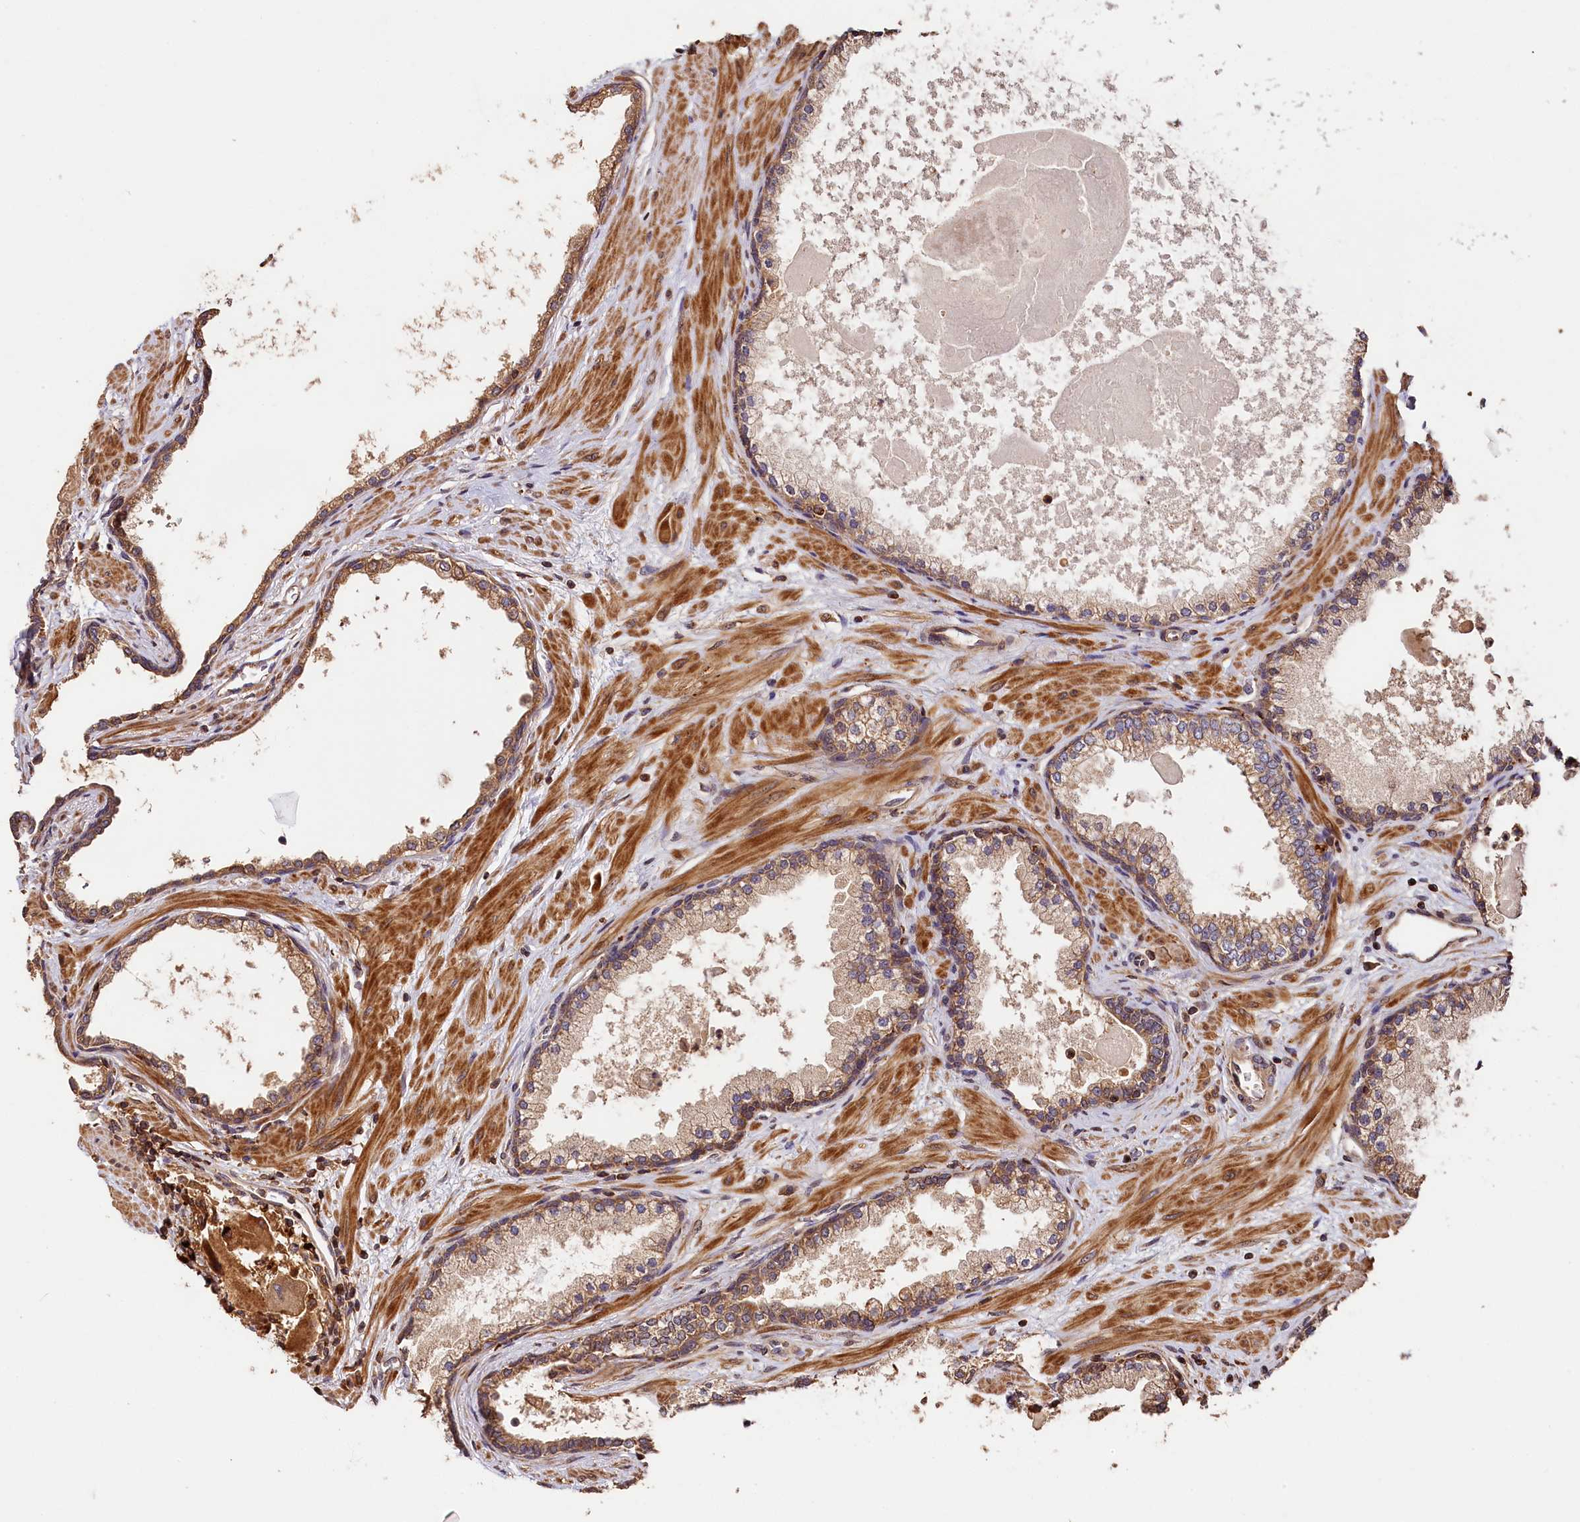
{"staining": {"intensity": "moderate", "quantity": ">75%", "location": "cytoplasmic/membranous"}, "tissue": "prostate", "cell_type": "Glandular cells", "image_type": "normal", "snomed": [{"axis": "morphology", "description": "Normal tissue, NOS"}, {"axis": "topography", "description": "Prostate"}], "caption": "Immunohistochemistry image of benign human prostate stained for a protein (brown), which displays medium levels of moderate cytoplasmic/membranous positivity in about >75% of glandular cells.", "gene": "HMOX2", "patient": {"sex": "male", "age": 57}}